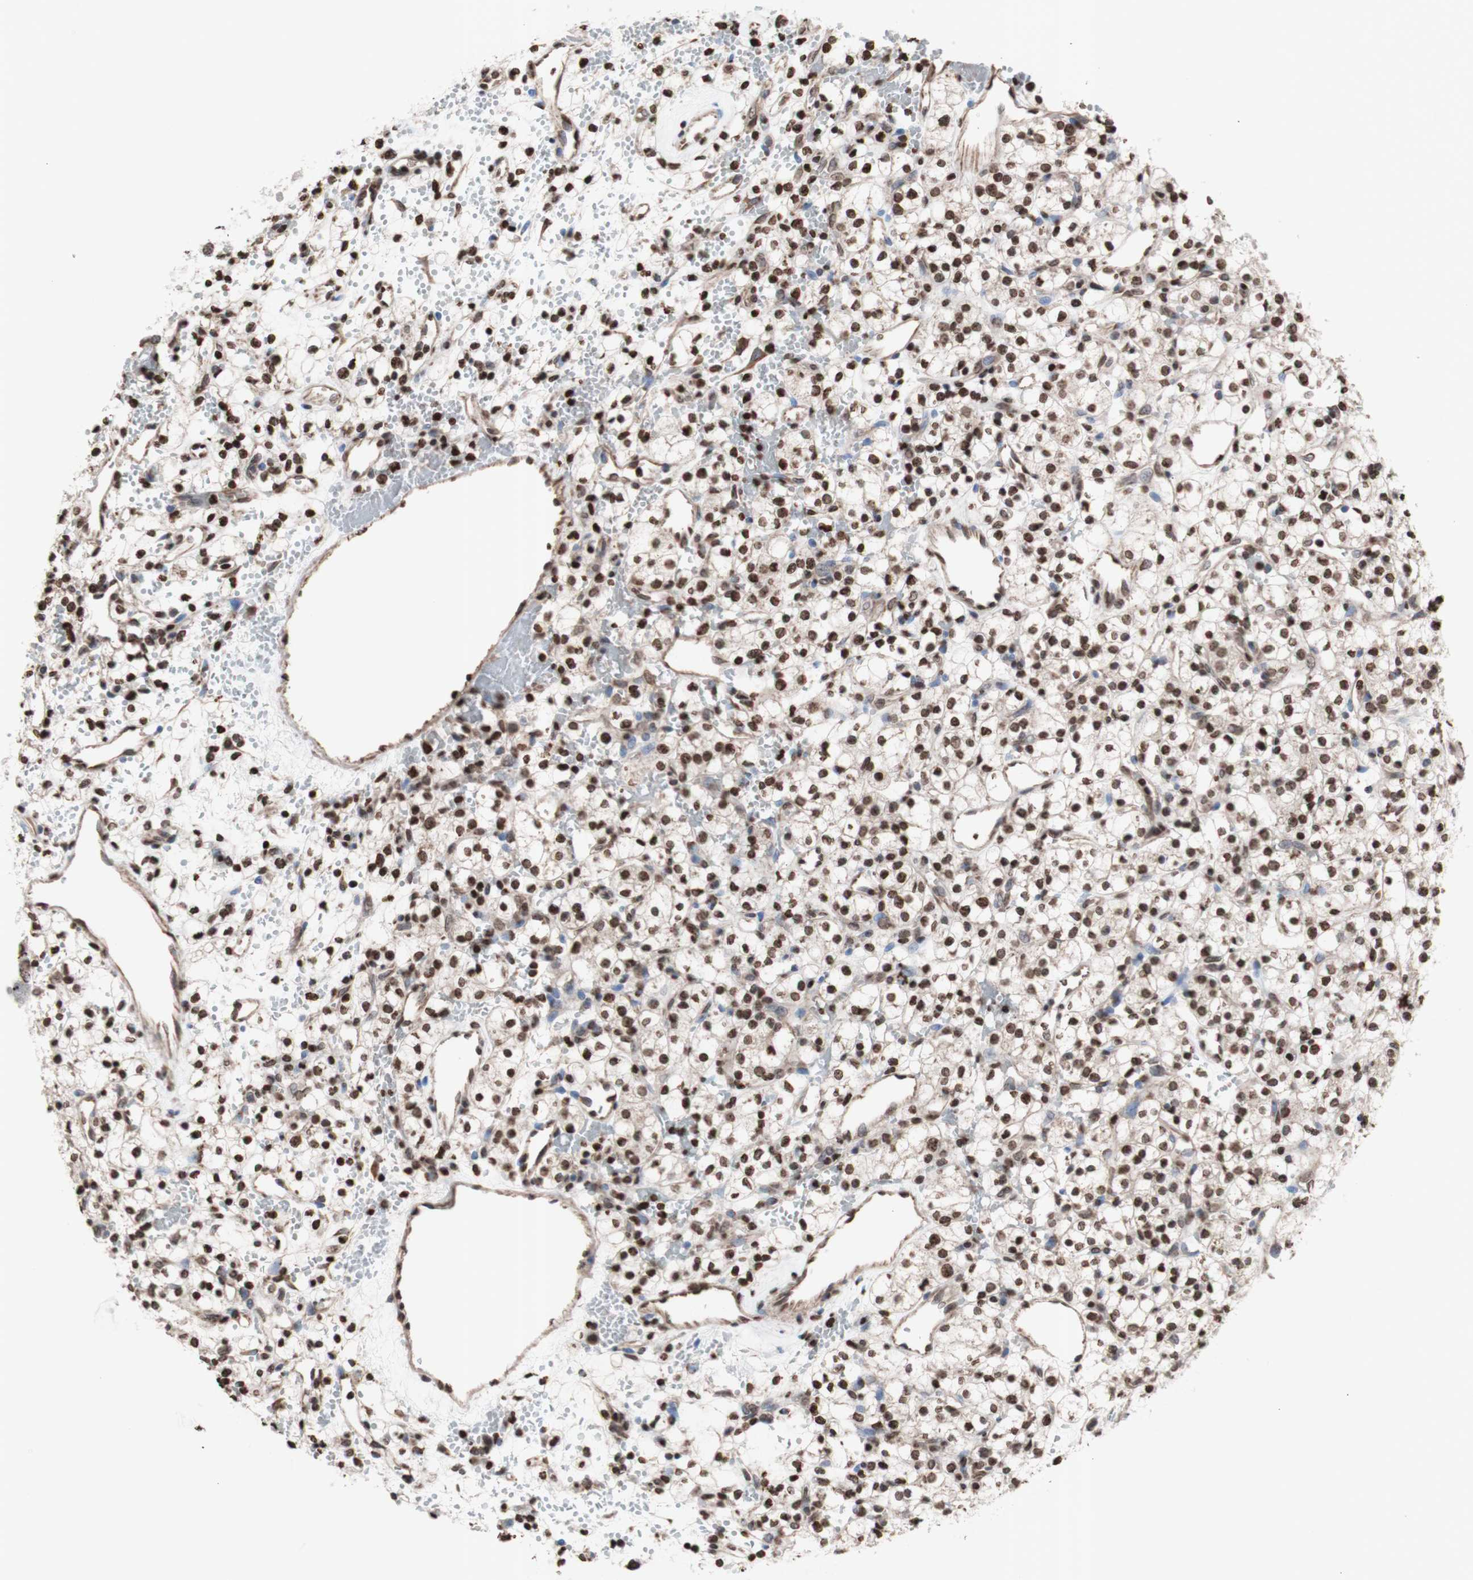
{"staining": {"intensity": "strong", "quantity": ">75%", "location": "nuclear"}, "tissue": "renal cancer", "cell_type": "Tumor cells", "image_type": "cancer", "snomed": [{"axis": "morphology", "description": "Adenocarcinoma, NOS"}, {"axis": "topography", "description": "Kidney"}], "caption": "This image exhibits IHC staining of renal cancer (adenocarcinoma), with high strong nuclear staining in about >75% of tumor cells.", "gene": "SNAI2", "patient": {"sex": "female", "age": 60}}